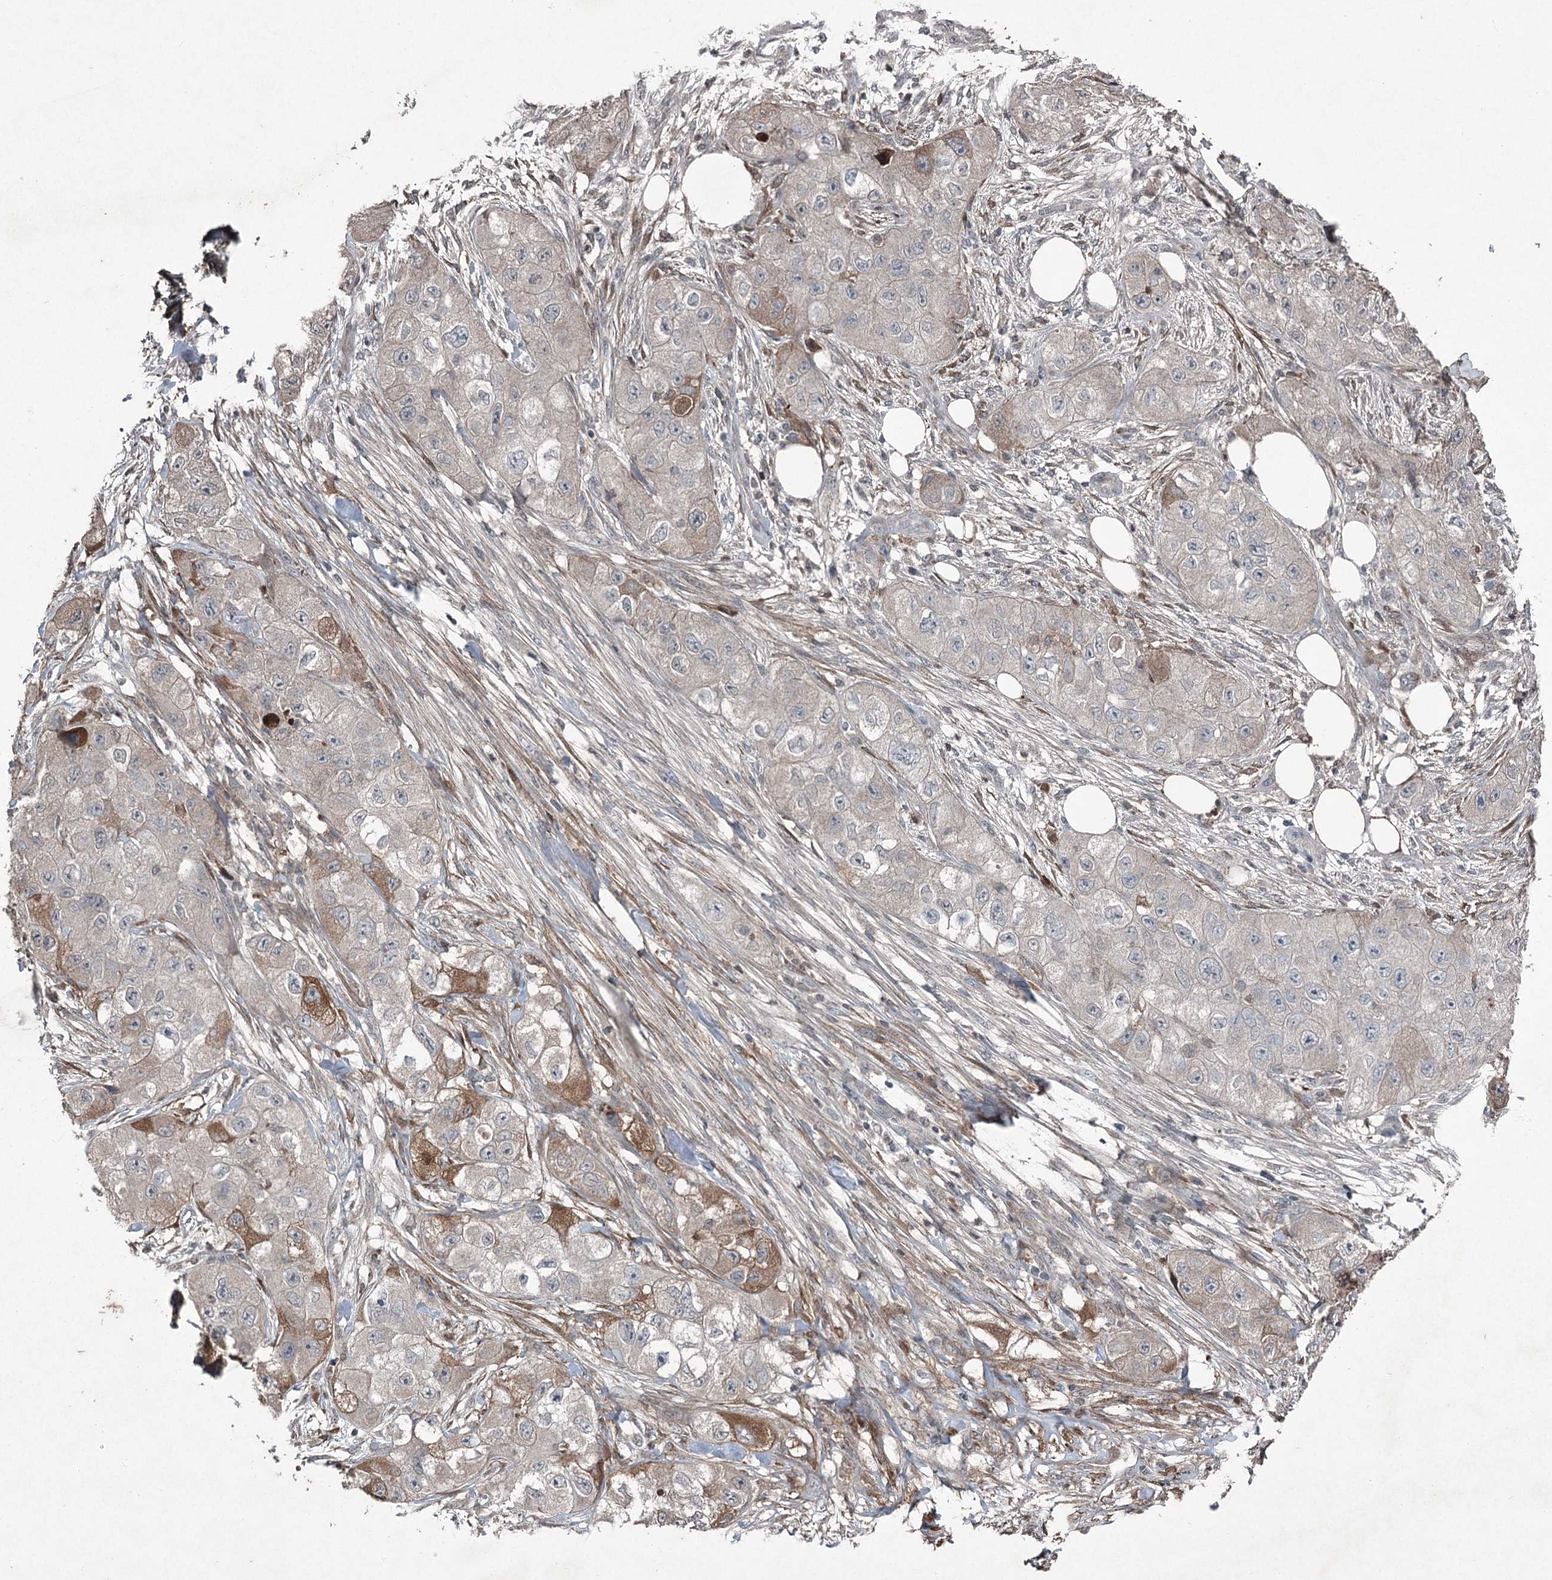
{"staining": {"intensity": "moderate", "quantity": "<25%", "location": "cytoplasmic/membranous"}, "tissue": "skin cancer", "cell_type": "Tumor cells", "image_type": "cancer", "snomed": [{"axis": "morphology", "description": "Squamous cell carcinoma, NOS"}, {"axis": "topography", "description": "Skin"}, {"axis": "topography", "description": "Subcutis"}], "caption": "High-magnification brightfield microscopy of skin cancer (squamous cell carcinoma) stained with DAB (brown) and counterstained with hematoxylin (blue). tumor cells exhibit moderate cytoplasmic/membranous positivity is identified in approximately<25% of cells. Nuclei are stained in blue.", "gene": "PGLYRP2", "patient": {"sex": "male", "age": 73}}